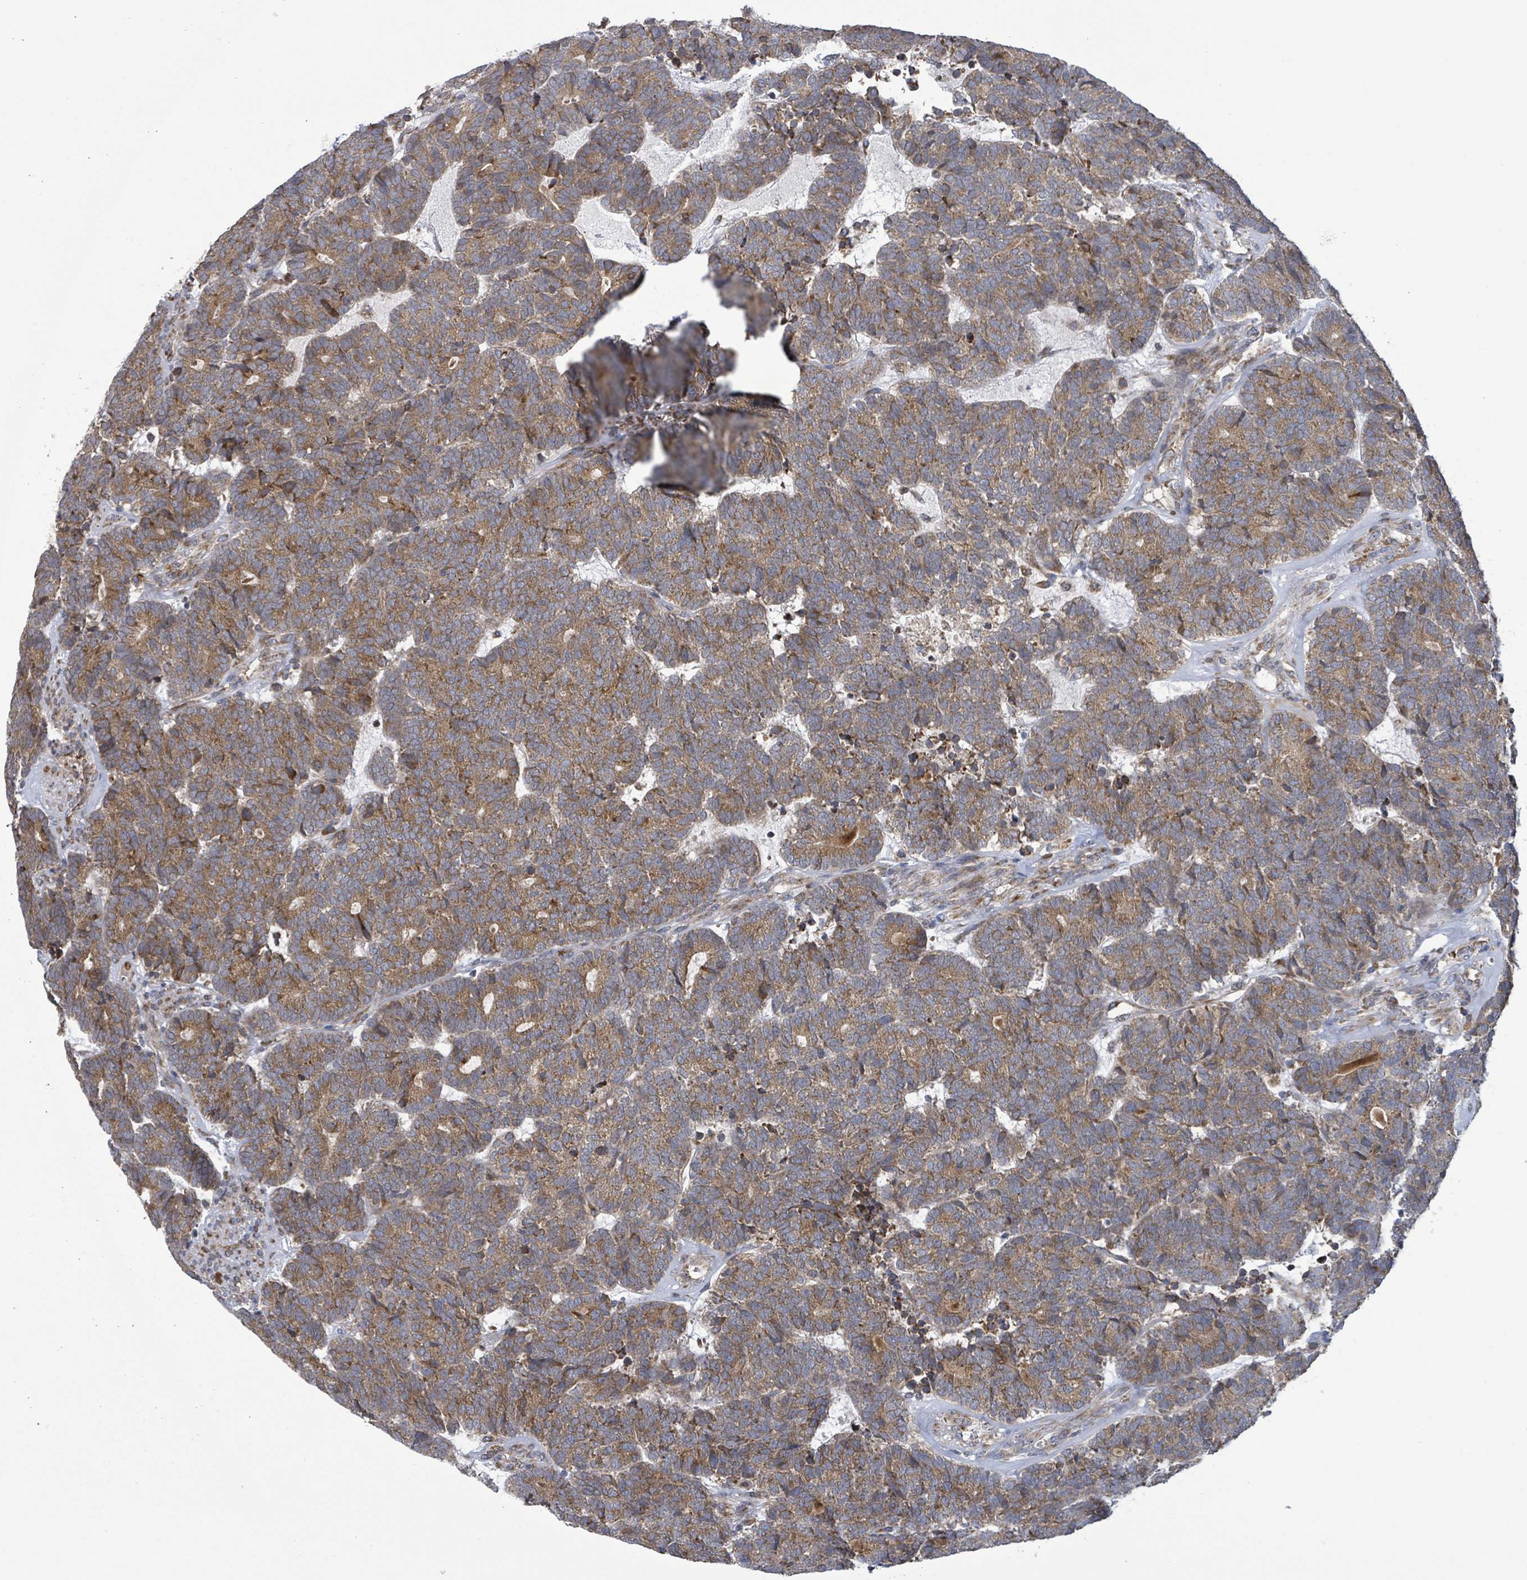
{"staining": {"intensity": "moderate", "quantity": ">75%", "location": "cytoplasmic/membranous"}, "tissue": "head and neck cancer", "cell_type": "Tumor cells", "image_type": "cancer", "snomed": [{"axis": "morphology", "description": "Adenocarcinoma, NOS"}, {"axis": "topography", "description": "Head-Neck"}], "caption": "A brown stain highlights moderate cytoplasmic/membranous staining of a protein in head and neck cancer tumor cells.", "gene": "NOMO1", "patient": {"sex": "female", "age": 81}}